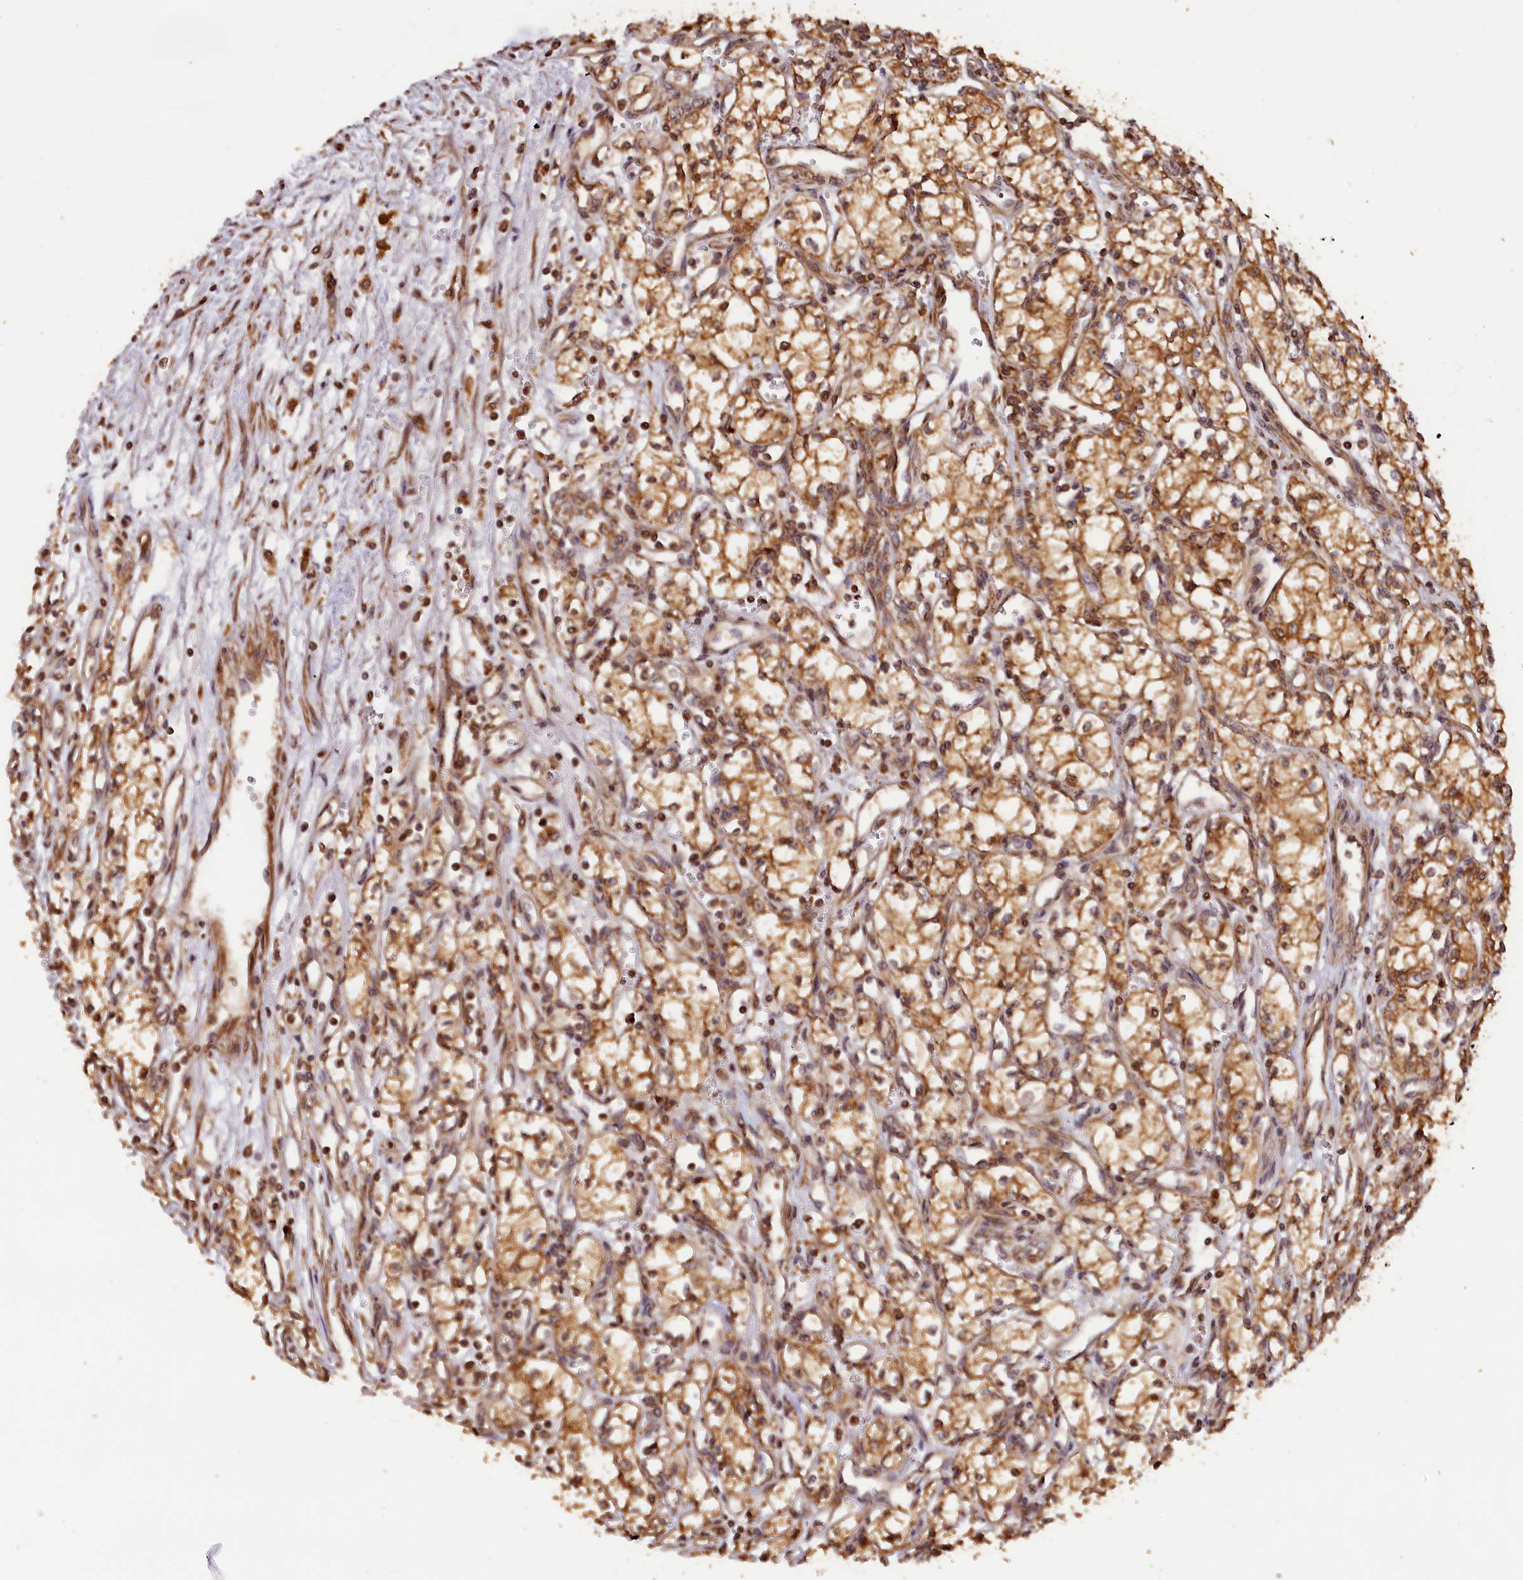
{"staining": {"intensity": "moderate", "quantity": ">75%", "location": "cytoplasmic/membranous"}, "tissue": "renal cancer", "cell_type": "Tumor cells", "image_type": "cancer", "snomed": [{"axis": "morphology", "description": "Adenocarcinoma, NOS"}, {"axis": "topography", "description": "Kidney"}], "caption": "Adenocarcinoma (renal) stained with a brown dye shows moderate cytoplasmic/membranous positive expression in approximately >75% of tumor cells.", "gene": "HMOX2", "patient": {"sex": "male", "age": 59}}